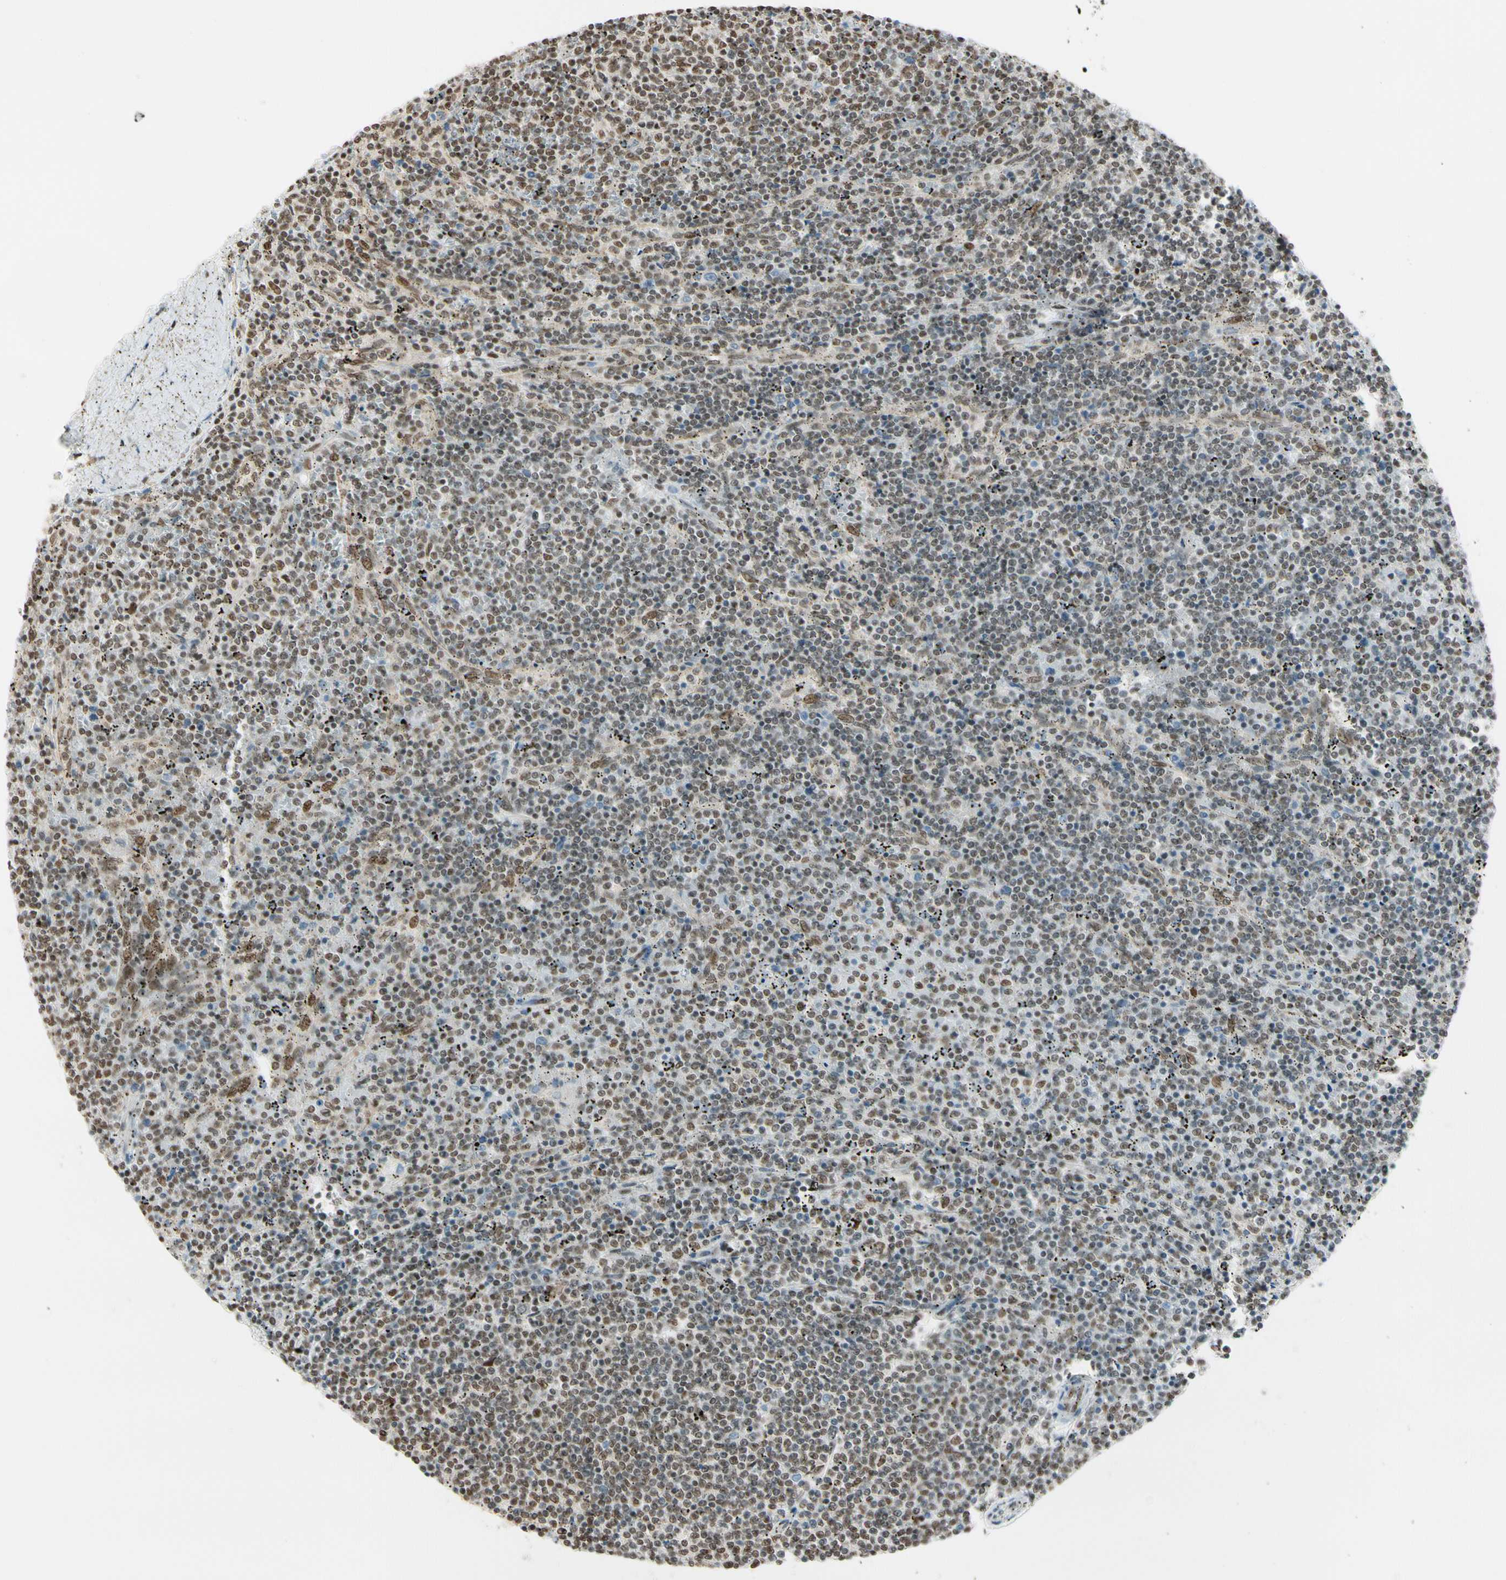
{"staining": {"intensity": "weak", "quantity": ">75%", "location": "nuclear"}, "tissue": "lymphoma", "cell_type": "Tumor cells", "image_type": "cancer", "snomed": [{"axis": "morphology", "description": "Malignant lymphoma, non-Hodgkin's type, Low grade"}, {"axis": "topography", "description": "Spleen"}], "caption": "Weak nuclear protein staining is identified in approximately >75% of tumor cells in lymphoma. (DAB (3,3'-diaminobenzidine) = brown stain, brightfield microscopy at high magnification).", "gene": "SUFU", "patient": {"sex": "female", "age": 50}}